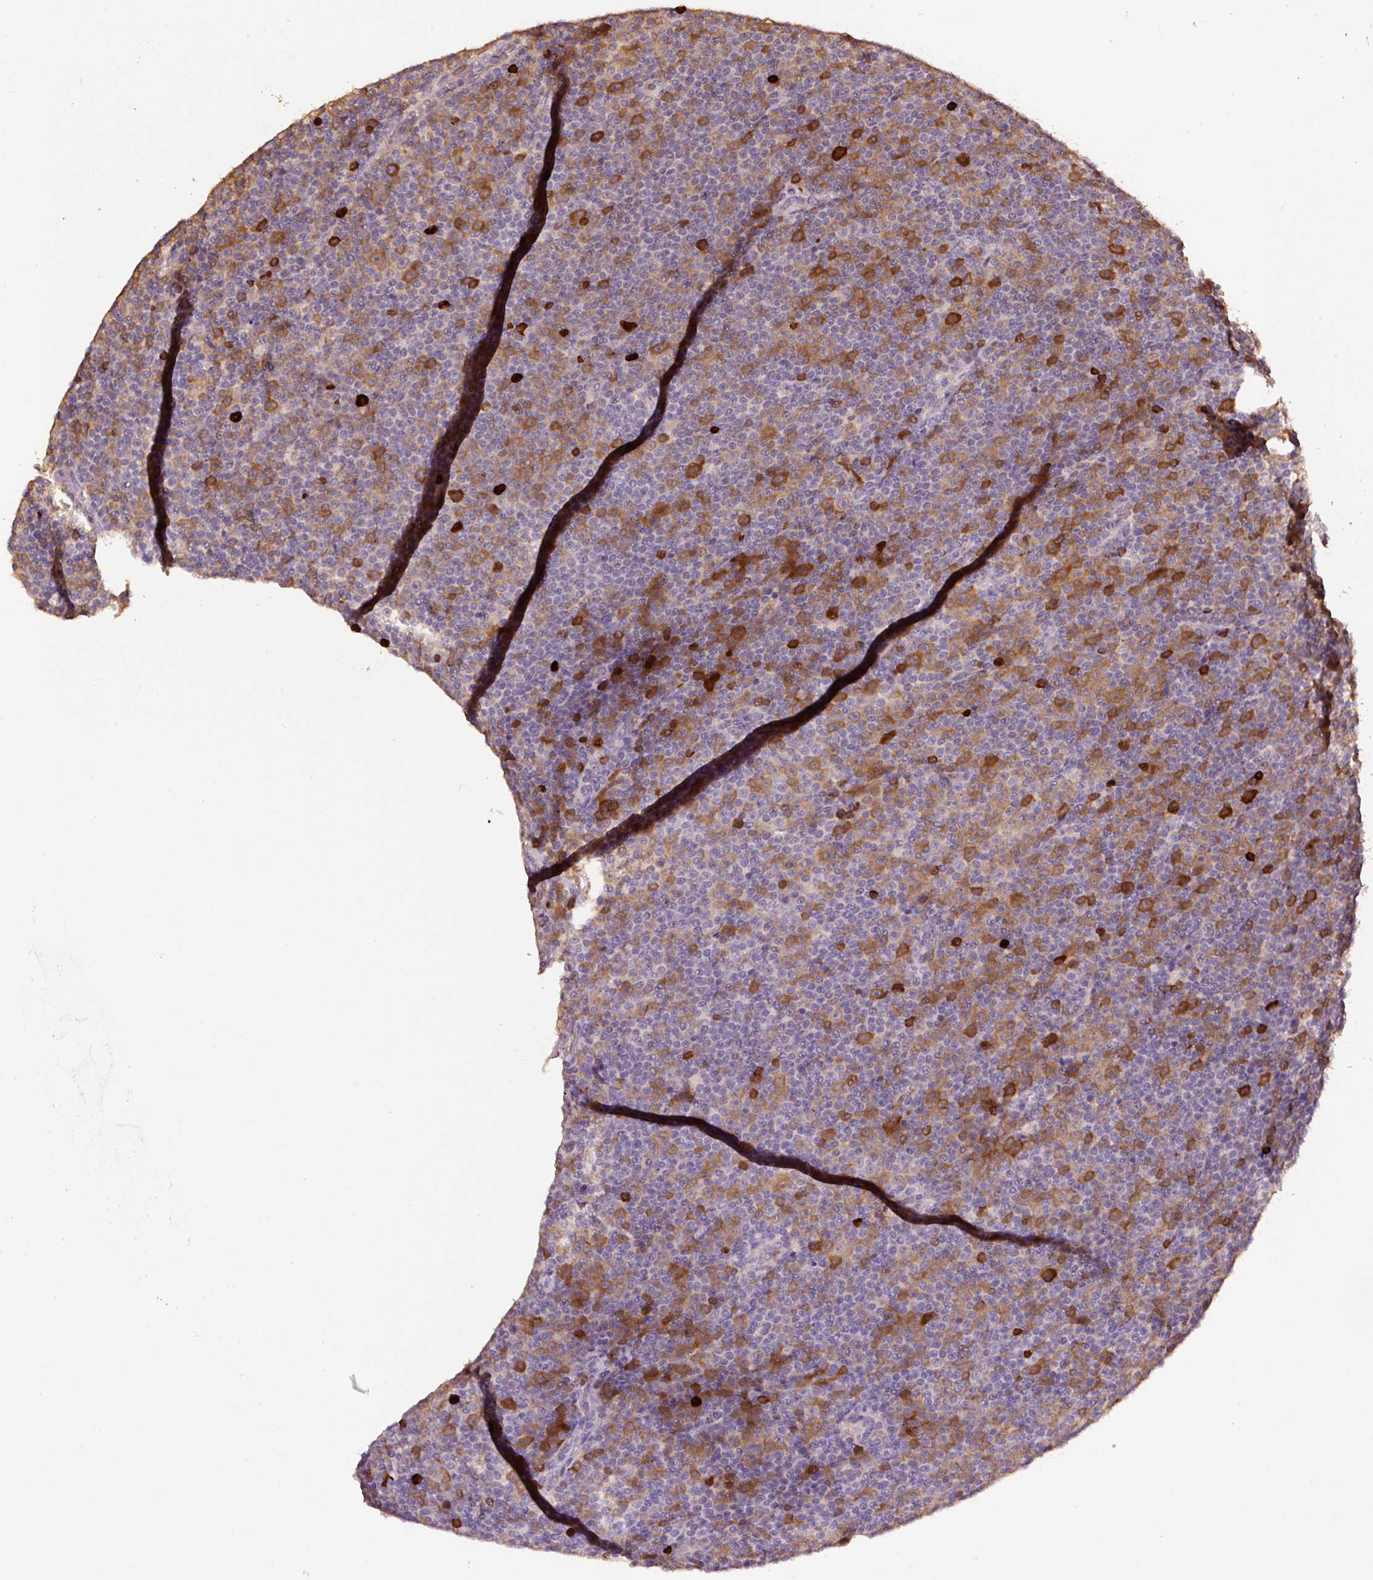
{"staining": {"intensity": "moderate", "quantity": "25%-75%", "location": "cytoplasmic/membranous,nuclear"}, "tissue": "lymphoma", "cell_type": "Tumor cells", "image_type": "cancer", "snomed": [{"axis": "morphology", "description": "Malignant lymphoma, non-Hodgkin's type, Low grade"}, {"axis": "topography", "description": "Lymph node"}], "caption": "An image showing moderate cytoplasmic/membranous and nuclear staining in approximately 25%-75% of tumor cells in low-grade malignant lymphoma, non-Hodgkin's type, as visualized by brown immunohistochemical staining.", "gene": "HERC2", "patient": {"sex": "female", "age": 67}}